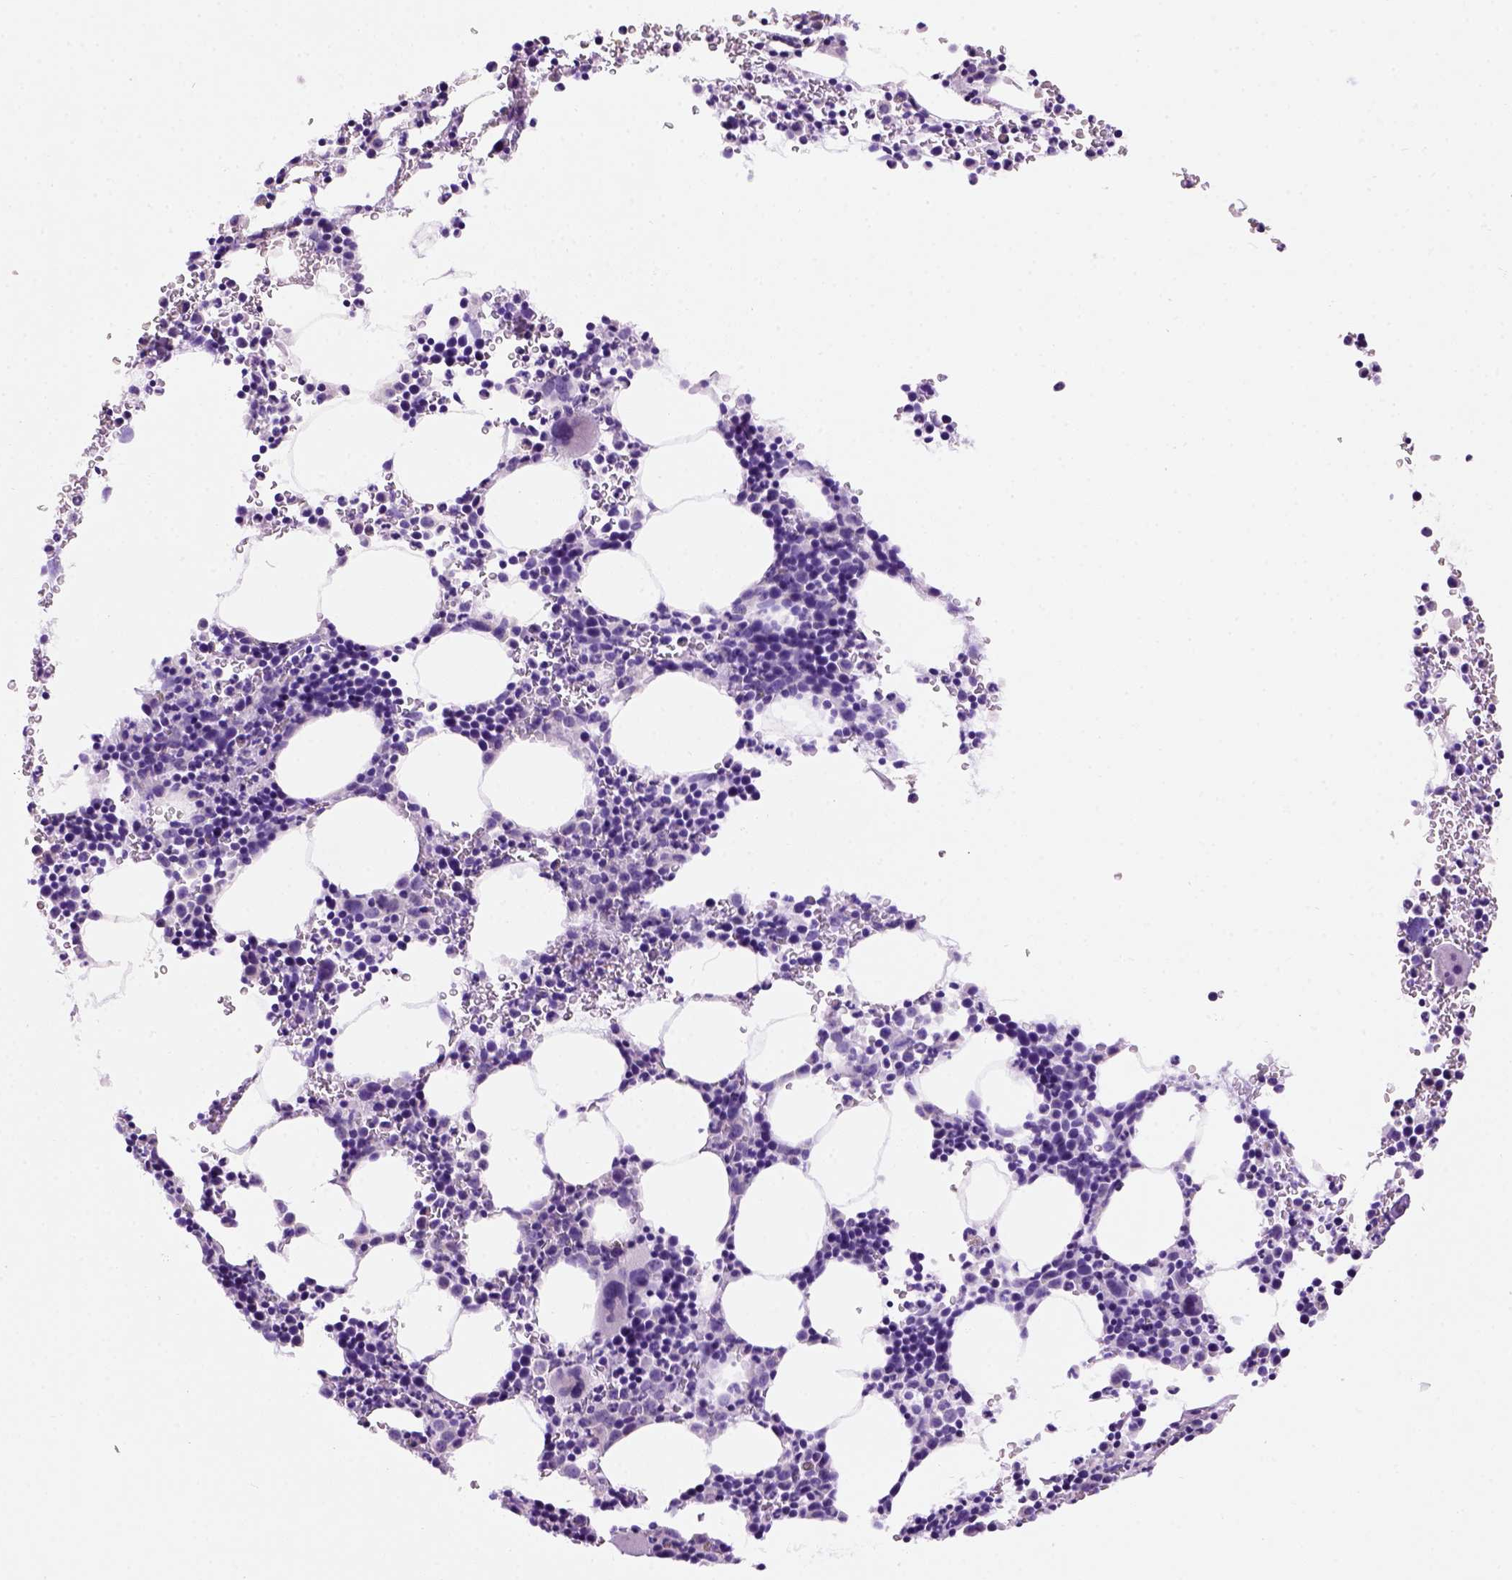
{"staining": {"intensity": "moderate", "quantity": "<25%", "location": "cytoplasmic/membranous"}, "tissue": "bone marrow", "cell_type": "Hematopoietic cells", "image_type": "normal", "snomed": [{"axis": "morphology", "description": "Normal tissue, NOS"}, {"axis": "topography", "description": "Bone marrow"}], "caption": "IHC image of normal bone marrow: bone marrow stained using IHC shows low levels of moderate protein expression localized specifically in the cytoplasmic/membranous of hematopoietic cells, appearing as a cytoplasmic/membranous brown color.", "gene": "FAM81B", "patient": {"sex": "male", "age": 58}}